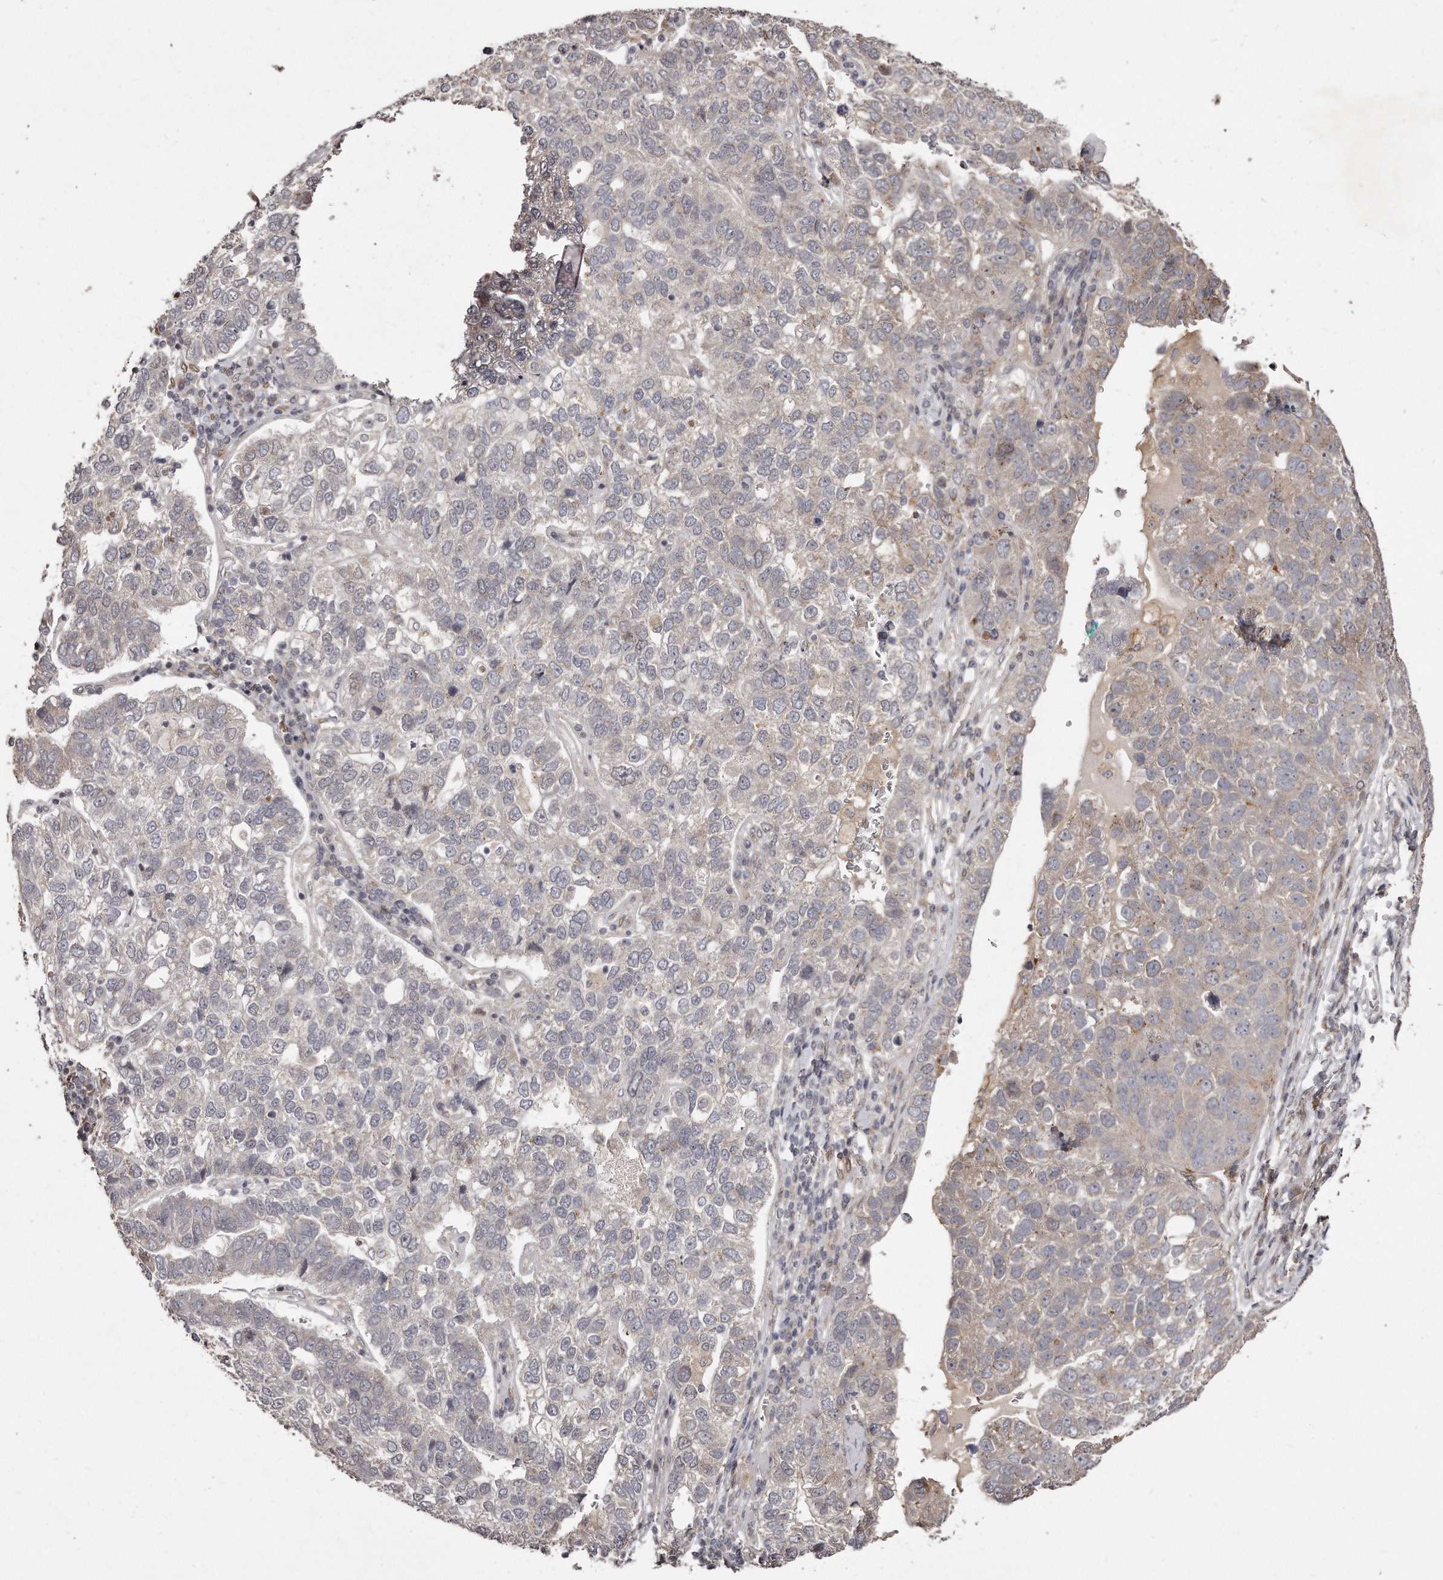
{"staining": {"intensity": "negative", "quantity": "none", "location": "none"}, "tissue": "pancreatic cancer", "cell_type": "Tumor cells", "image_type": "cancer", "snomed": [{"axis": "morphology", "description": "Adenocarcinoma, NOS"}, {"axis": "topography", "description": "Pancreas"}], "caption": "Protein analysis of pancreatic cancer (adenocarcinoma) exhibits no significant expression in tumor cells. Brightfield microscopy of immunohistochemistry stained with DAB (3,3'-diaminobenzidine) (brown) and hematoxylin (blue), captured at high magnification.", "gene": "HASPIN", "patient": {"sex": "female", "age": 61}}